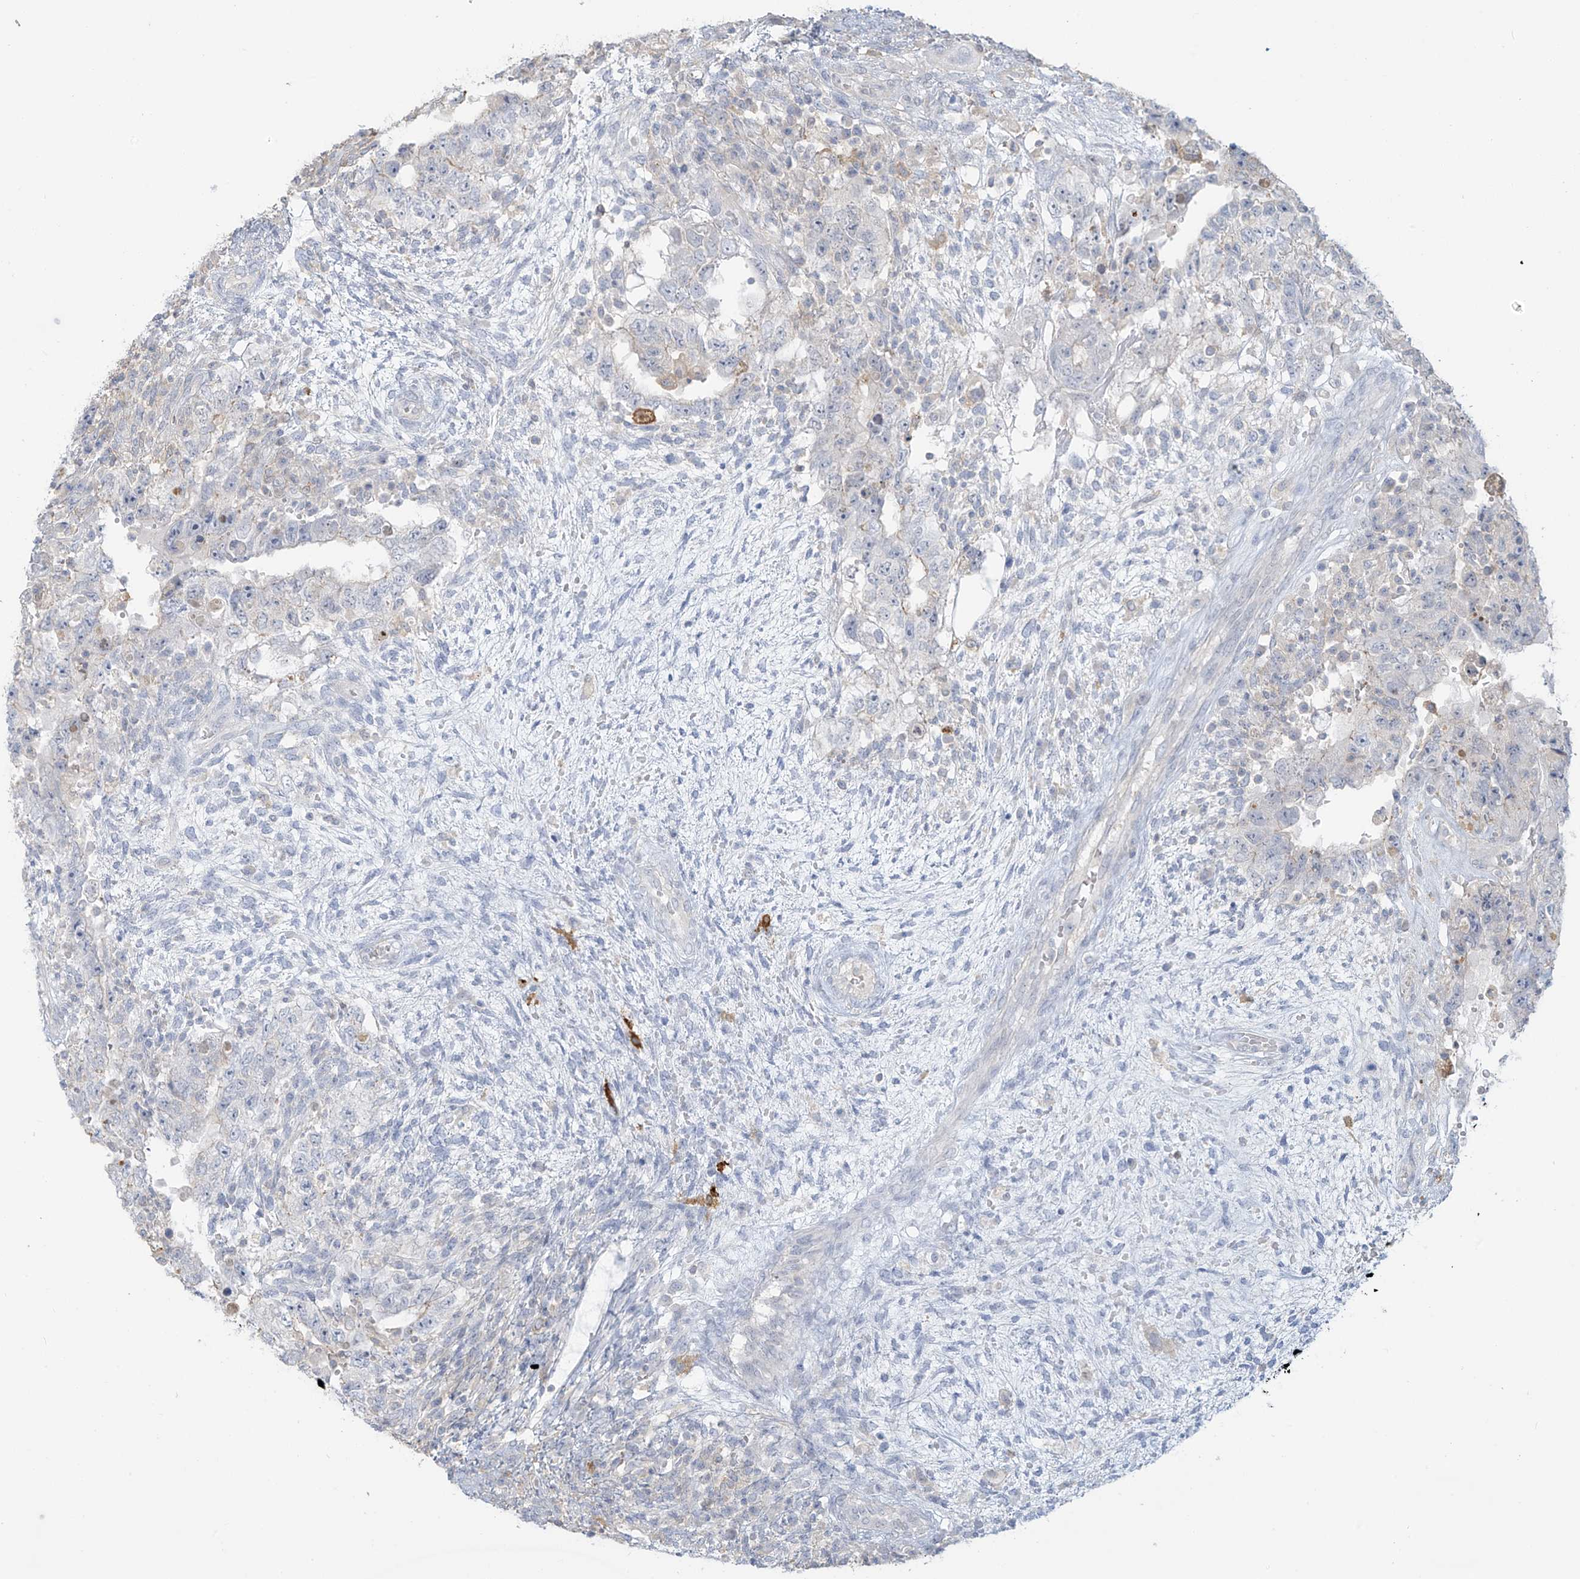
{"staining": {"intensity": "negative", "quantity": "none", "location": "none"}, "tissue": "testis cancer", "cell_type": "Tumor cells", "image_type": "cancer", "snomed": [{"axis": "morphology", "description": "Carcinoma, Embryonal, NOS"}, {"axis": "topography", "description": "Testis"}], "caption": "An immunohistochemistry photomicrograph of testis cancer (embryonal carcinoma) is shown. There is no staining in tumor cells of testis cancer (embryonal carcinoma).", "gene": "TAGAP", "patient": {"sex": "male", "age": 26}}